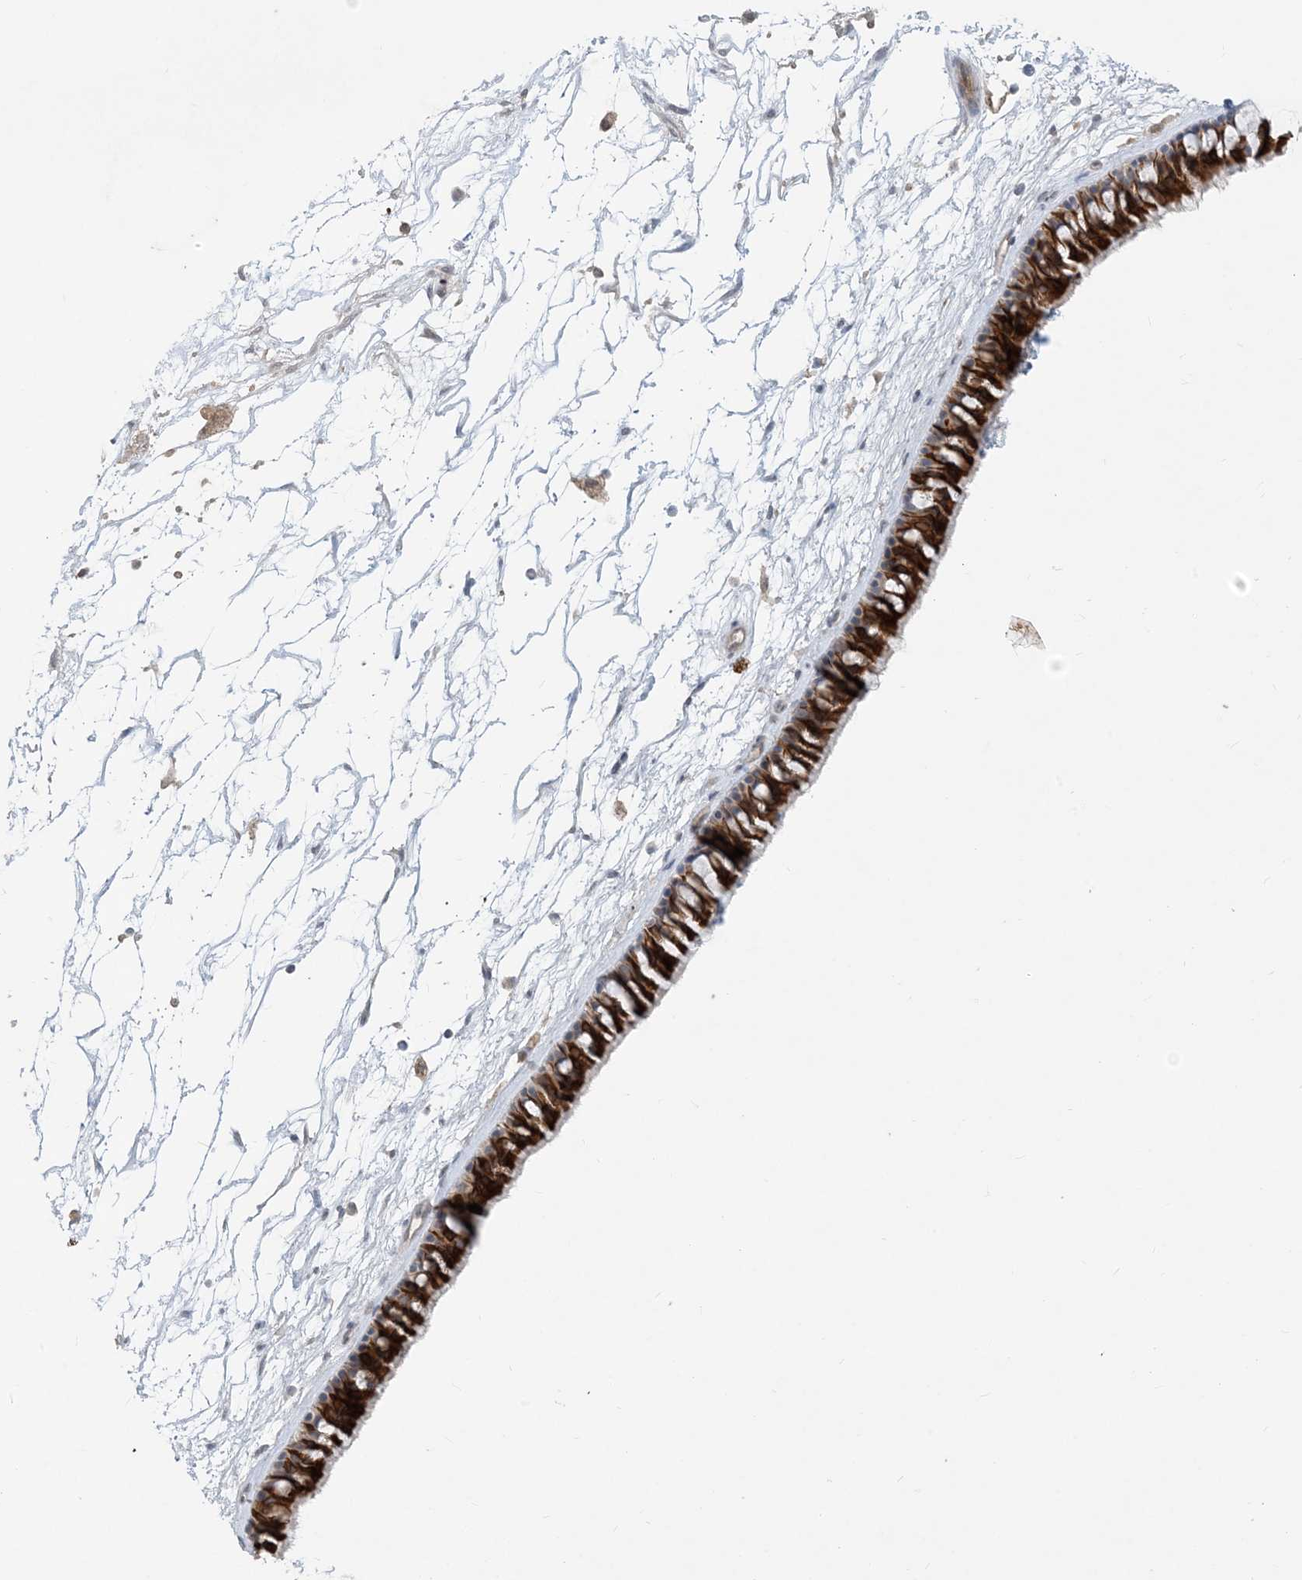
{"staining": {"intensity": "strong", "quantity": "25%-75%", "location": "cytoplasmic/membranous"}, "tissue": "nasopharynx", "cell_type": "Respiratory epithelial cells", "image_type": "normal", "snomed": [{"axis": "morphology", "description": "Normal tissue, NOS"}, {"axis": "topography", "description": "Nasopharynx"}], "caption": "Approximately 25%-75% of respiratory epithelial cells in unremarkable human nasopharynx display strong cytoplasmic/membranous protein positivity as visualized by brown immunohistochemical staining.", "gene": "CDS1", "patient": {"sex": "male", "age": 64}}